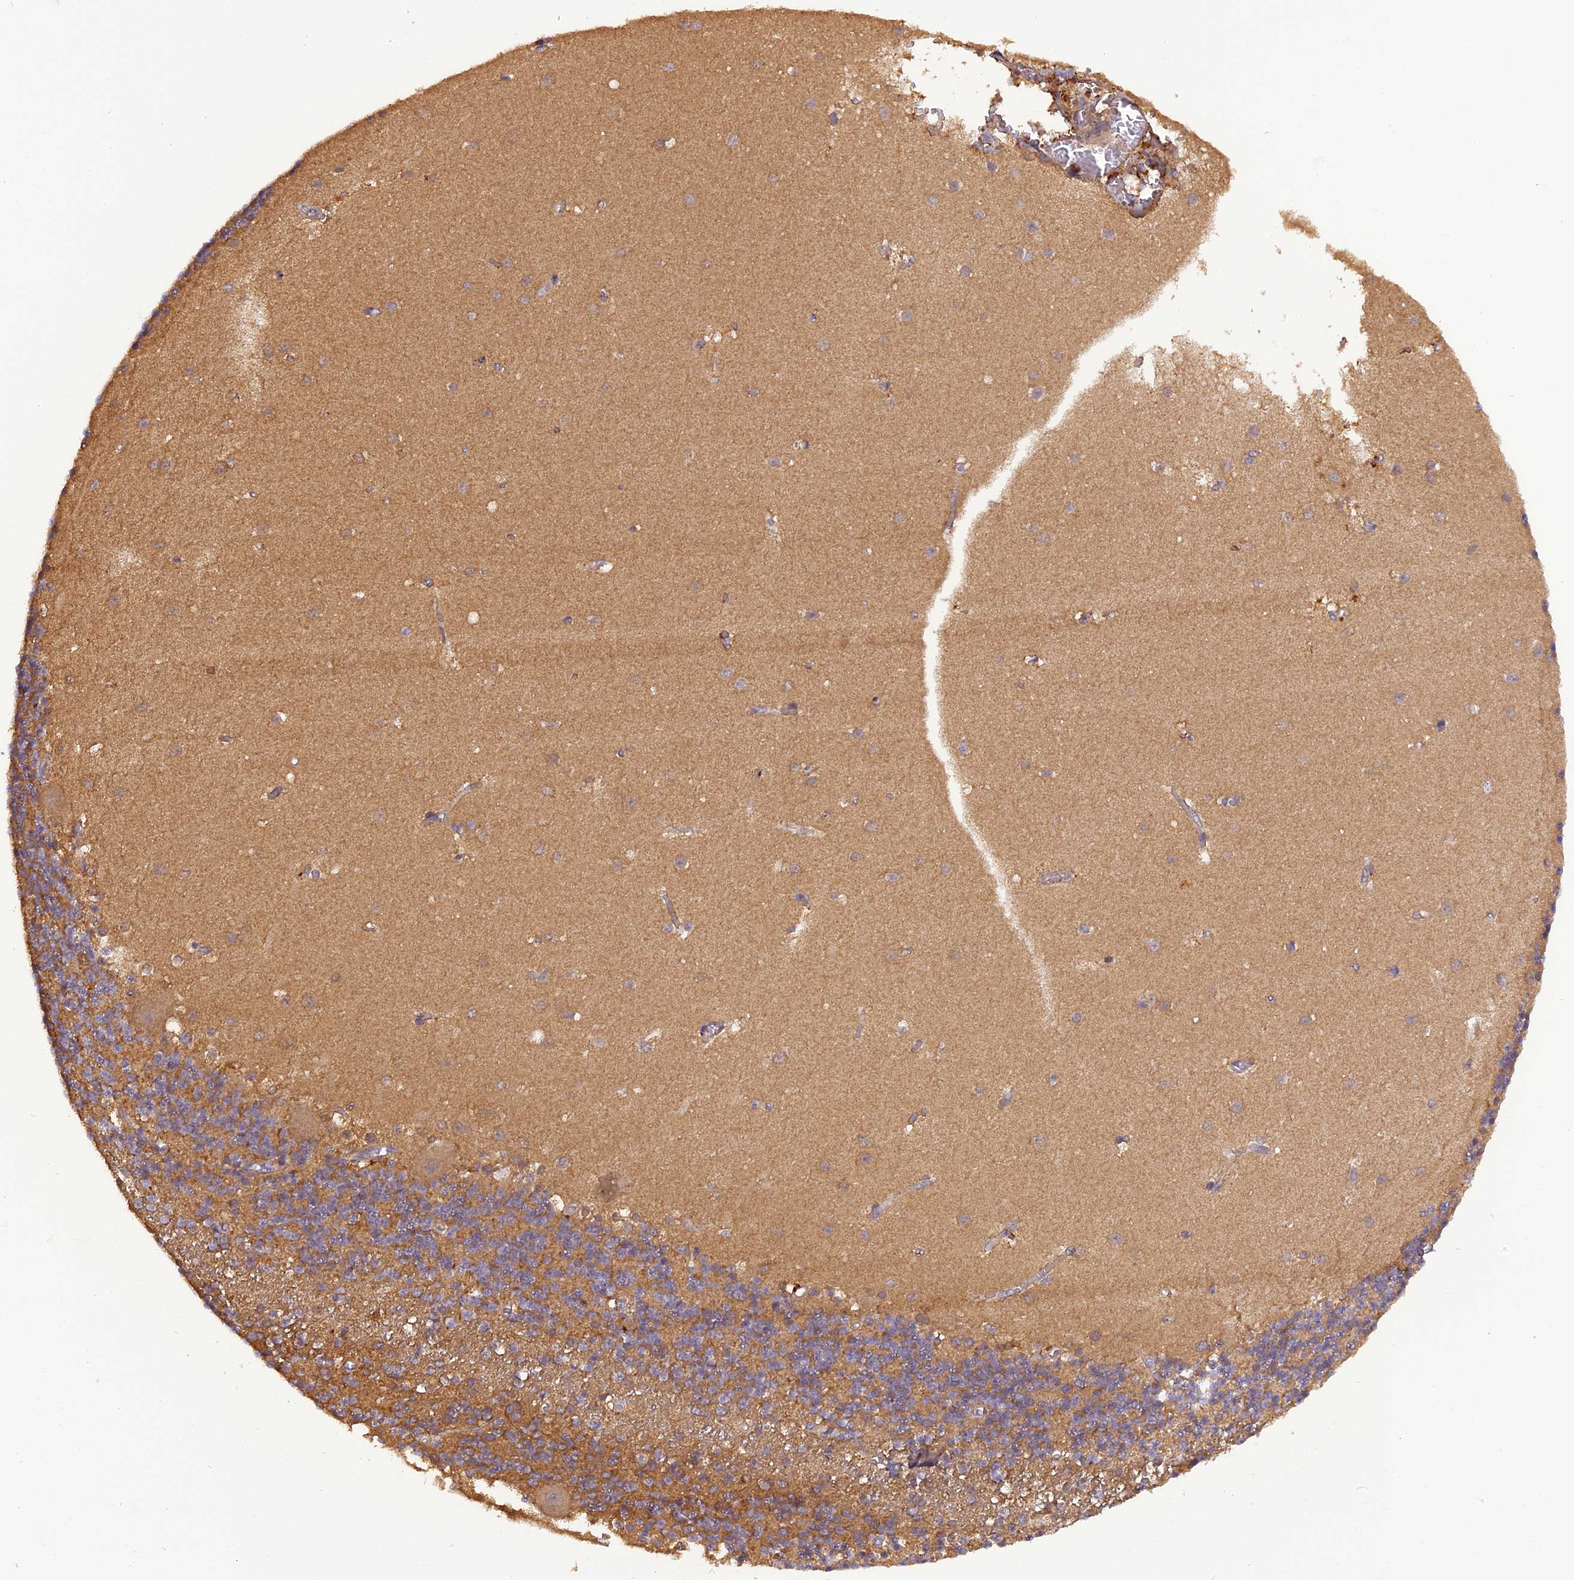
{"staining": {"intensity": "moderate", "quantity": ">75%", "location": "cytoplasmic/membranous"}, "tissue": "cerebellum", "cell_type": "Cells in granular layer", "image_type": "normal", "snomed": [{"axis": "morphology", "description": "Normal tissue, NOS"}, {"axis": "topography", "description": "Cerebellum"}], "caption": "IHC staining of normal cerebellum, which exhibits medium levels of moderate cytoplasmic/membranous staining in about >75% of cells in granular layer indicating moderate cytoplasmic/membranous protein positivity. The staining was performed using DAB (brown) for protein detection and nuclei were counterstained in hematoxylin (blue).", "gene": "STOML1", "patient": {"sex": "male", "age": 54}}